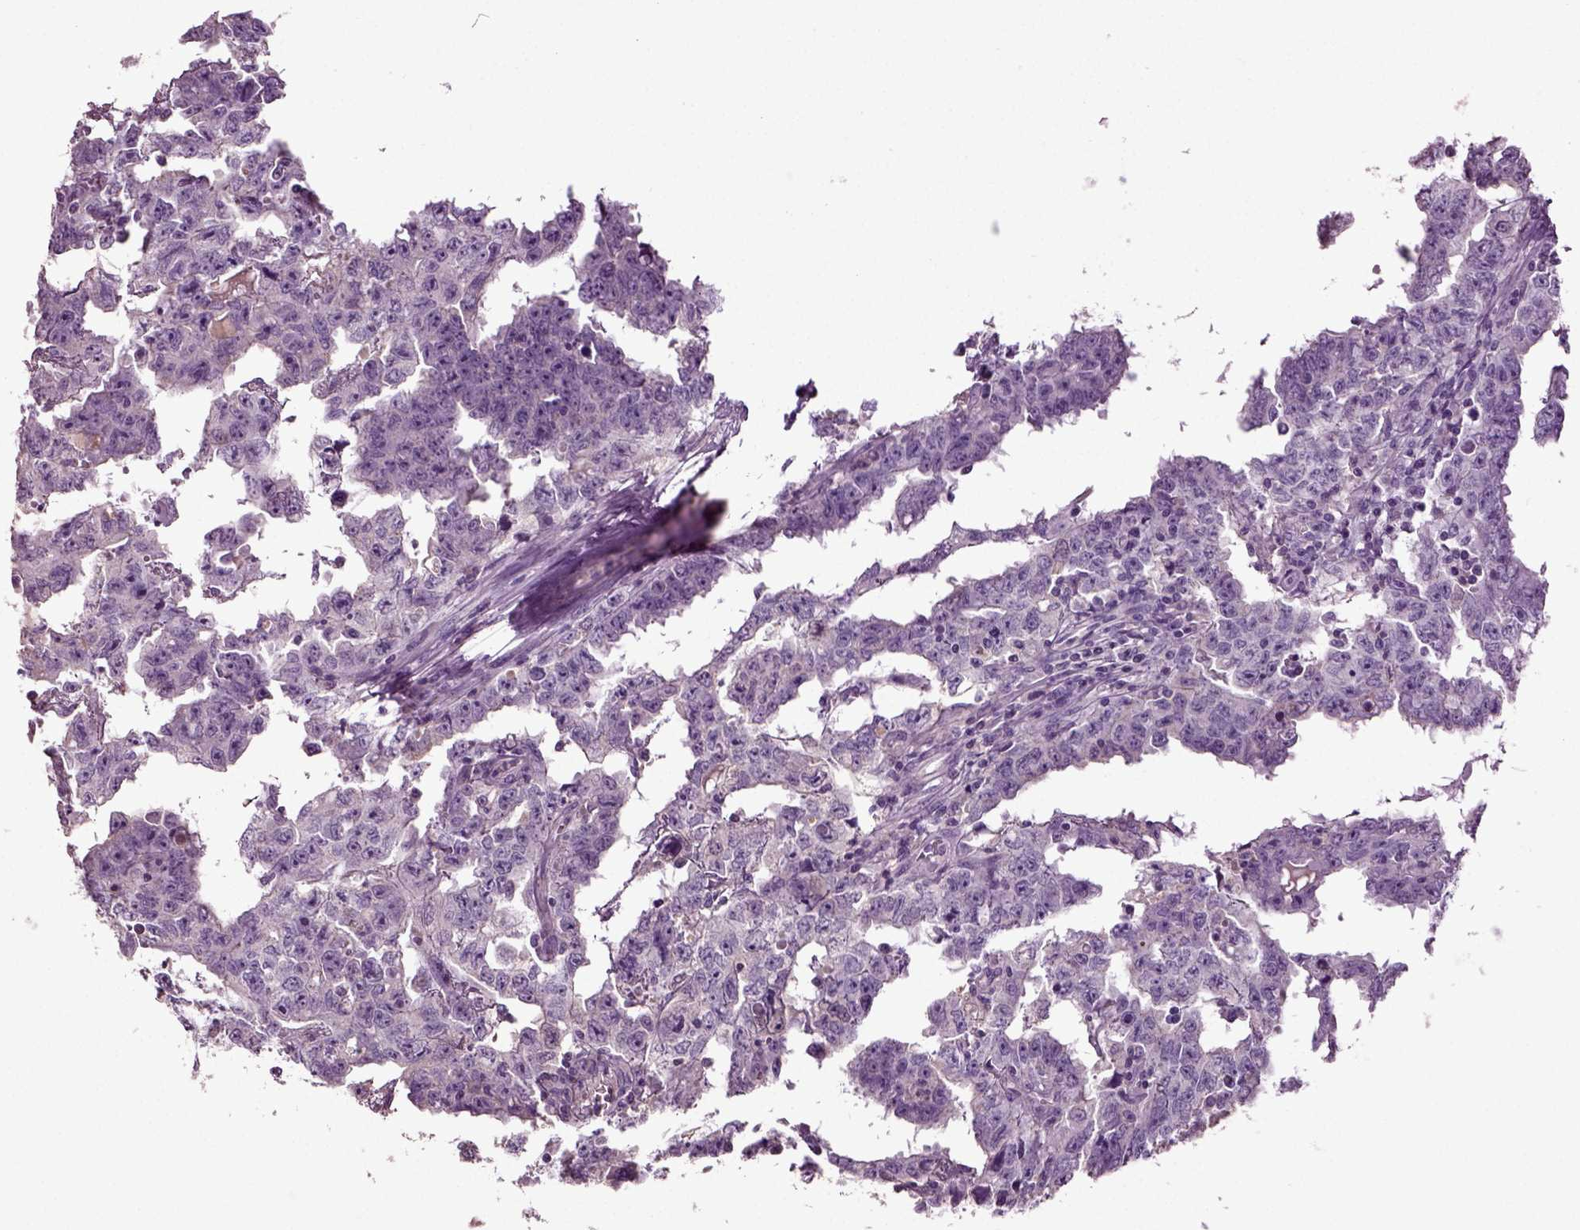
{"staining": {"intensity": "negative", "quantity": "none", "location": "none"}, "tissue": "testis cancer", "cell_type": "Tumor cells", "image_type": "cancer", "snomed": [{"axis": "morphology", "description": "Carcinoma, Embryonal, NOS"}, {"axis": "topography", "description": "Testis"}], "caption": "Human testis cancer (embryonal carcinoma) stained for a protein using immunohistochemistry (IHC) reveals no positivity in tumor cells.", "gene": "DEFB118", "patient": {"sex": "male", "age": 22}}